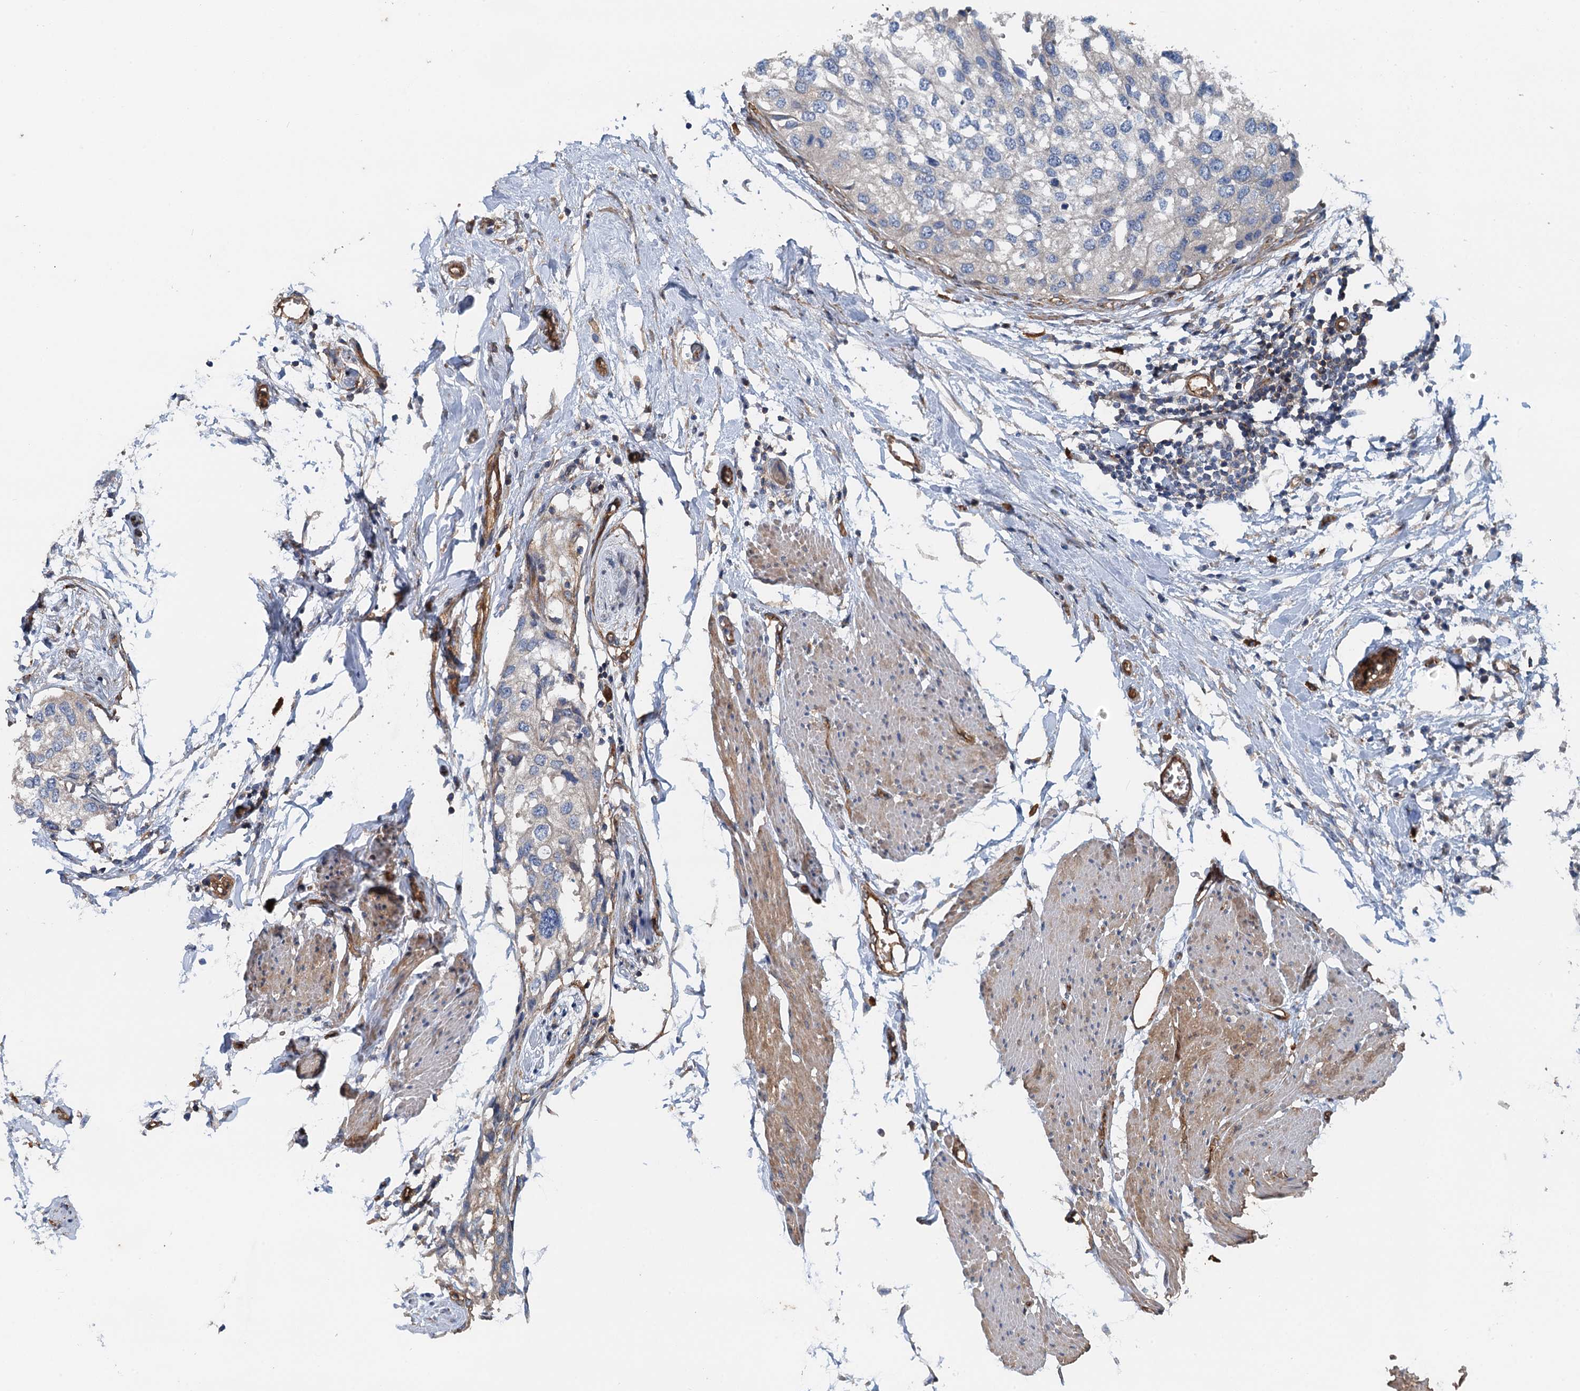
{"staining": {"intensity": "negative", "quantity": "none", "location": "none"}, "tissue": "urothelial cancer", "cell_type": "Tumor cells", "image_type": "cancer", "snomed": [{"axis": "morphology", "description": "Urothelial carcinoma, High grade"}, {"axis": "topography", "description": "Urinary bladder"}], "caption": "Immunohistochemistry (IHC) histopathology image of neoplastic tissue: human urothelial cancer stained with DAB reveals no significant protein positivity in tumor cells.", "gene": "ROGDI", "patient": {"sex": "male", "age": 64}}